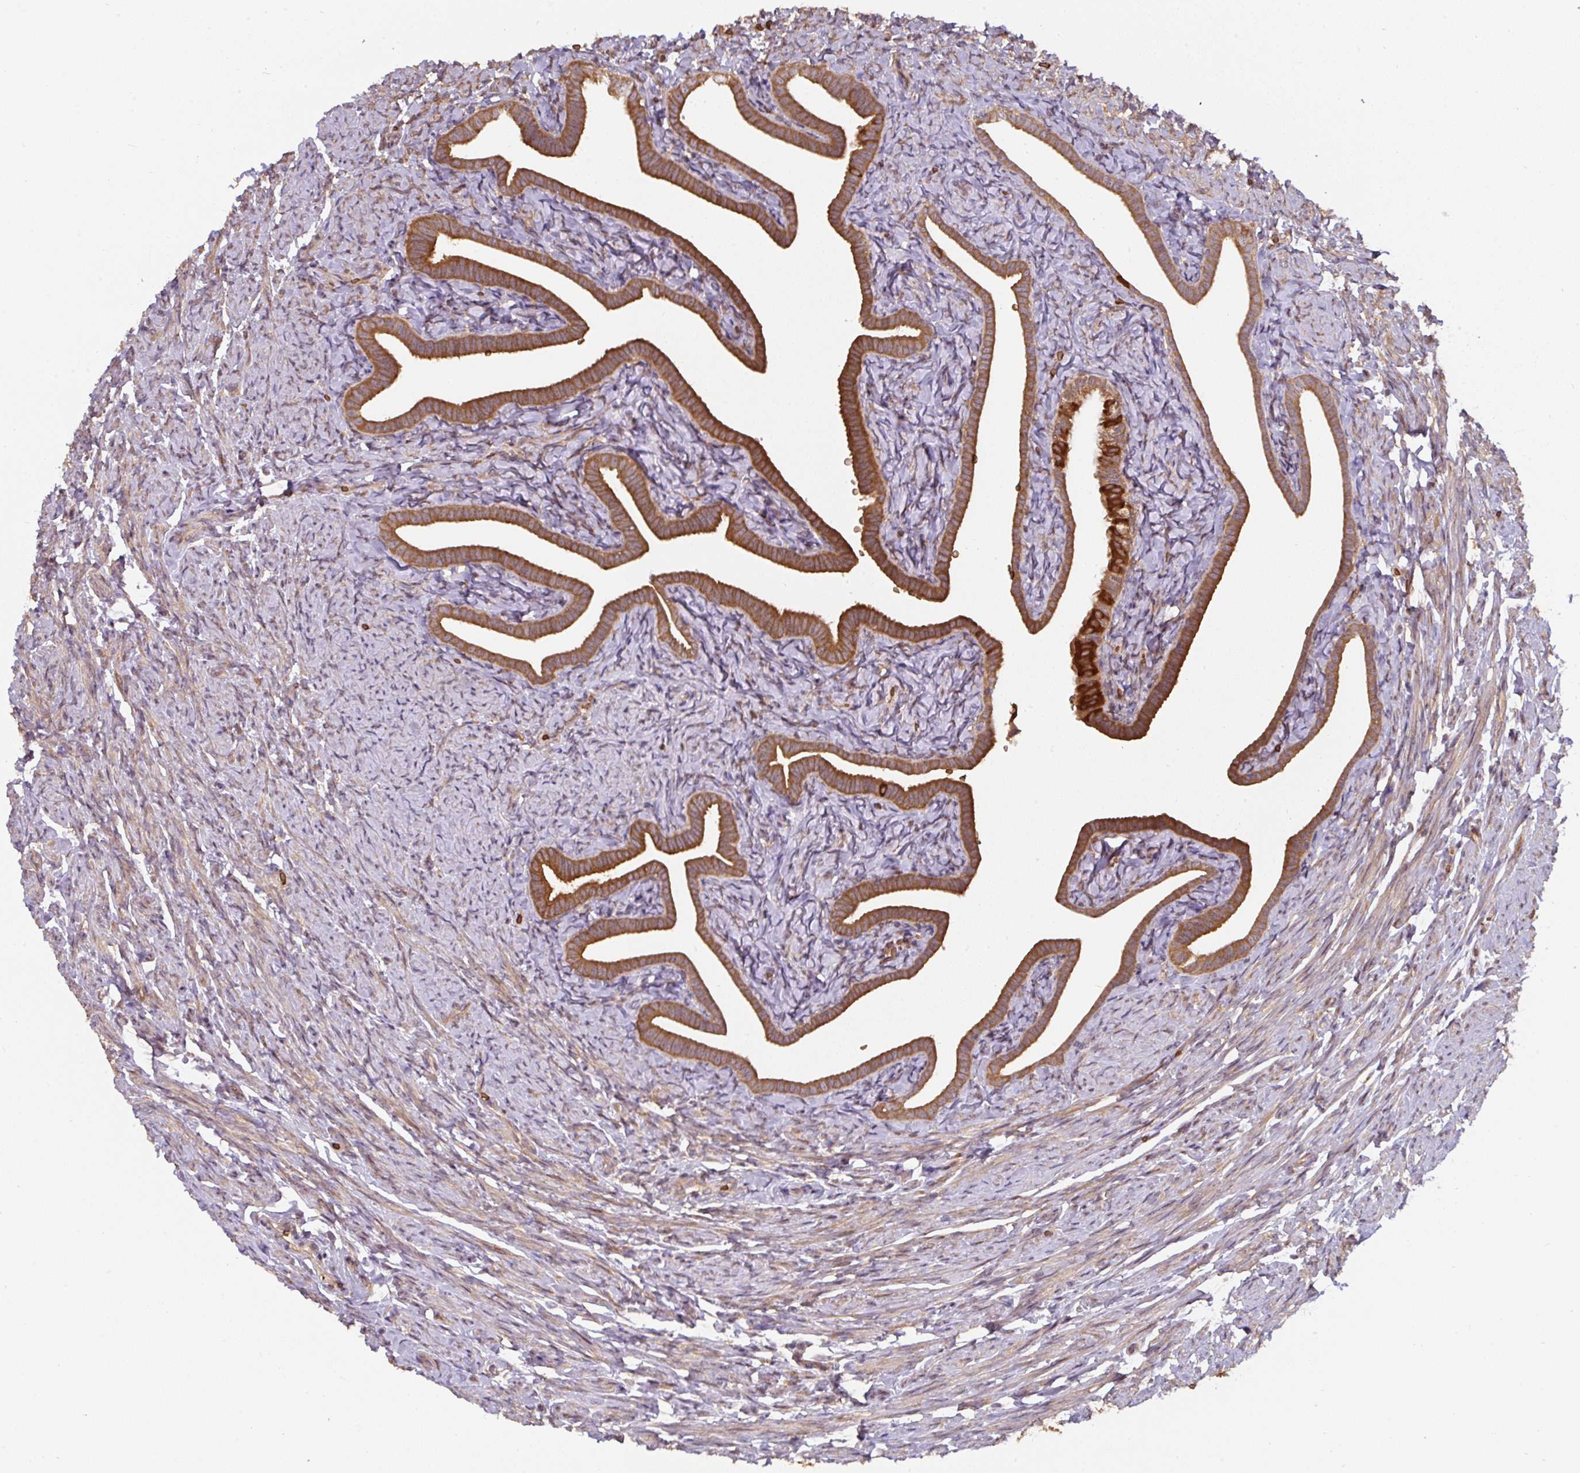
{"staining": {"intensity": "strong", "quantity": ">75%", "location": "cytoplasmic/membranous"}, "tissue": "fallopian tube", "cell_type": "Glandular cells", "image_type": "normal", "snomed": [{"axis": "morphology", "description": "Normal tissue, NOS"}, {"axis": "topography", "description": "Fallopian tube"}], "caption": "Immunohistochemistry (IHC) photomicrograph of normal fallopian tube: fallopian tube stained using immunohistochemistry (IHC) demonstrates high levels of strong protein expression localized specifically in the cytoplasmic/membranous of glandular cells, appearing as a cytoplasmic/membranous brown color.", "gene": "ST13", "patient": {"sex": "female", "age": 69}}